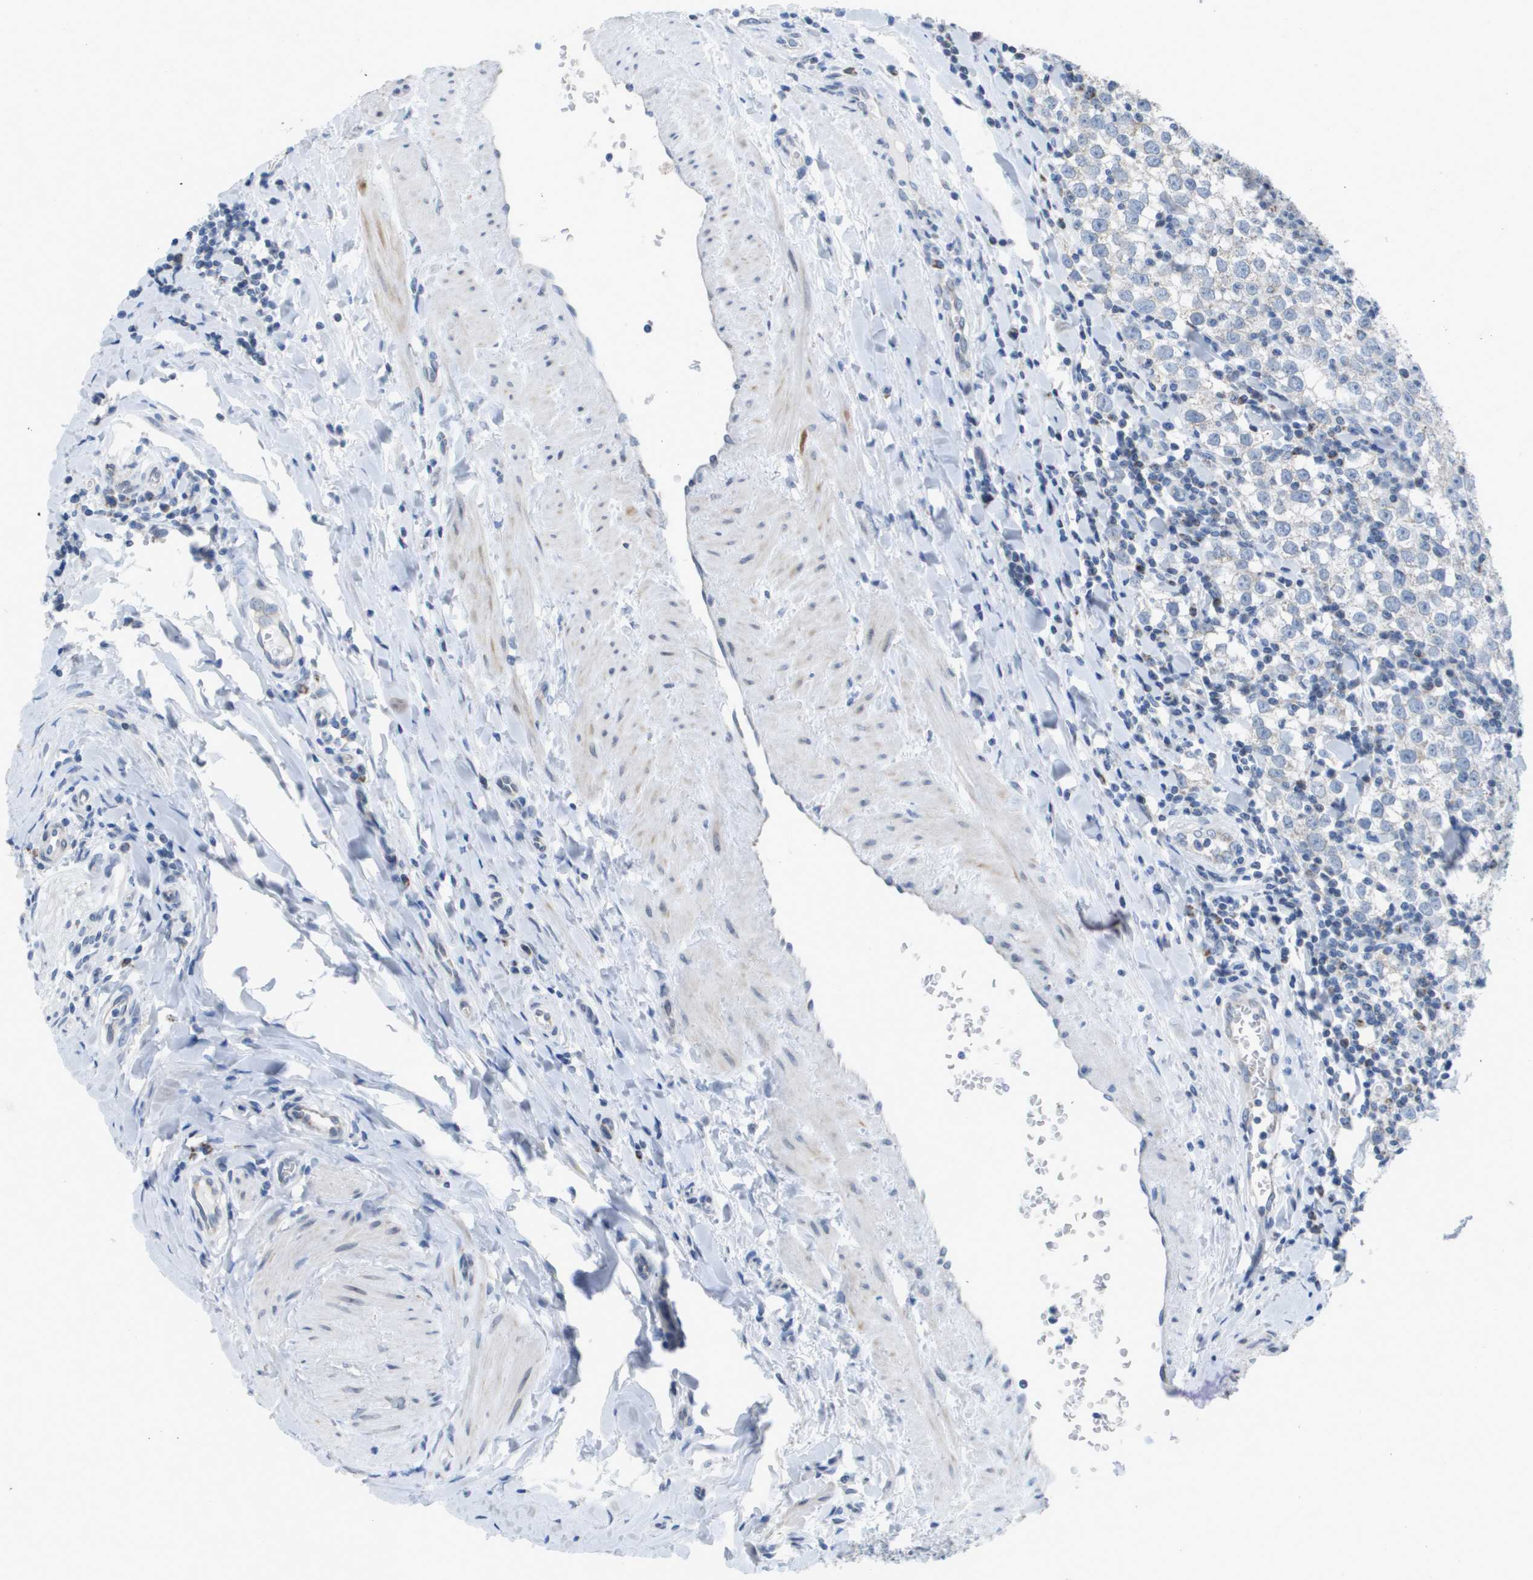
{"staining": {"intensity": "negative", "quantity": "none", "location": "none"}, "tissue": "testis cancer", "cell_type": "Tumor cells", "image_type": "cancer", "snomed": [{"axis": "morphology", "description": "Seminoma, NOS"}, {"axis": "morphology", "description": "Carcinoma, Embryonal, NOS"}, {"axis": "topography", "description": "Testis"}], "caption": "Tumor cells are negative for brown protein staining in testis cancer.", "gene": "TMEM223", "patient": {"sex": "male", "age": 36}}